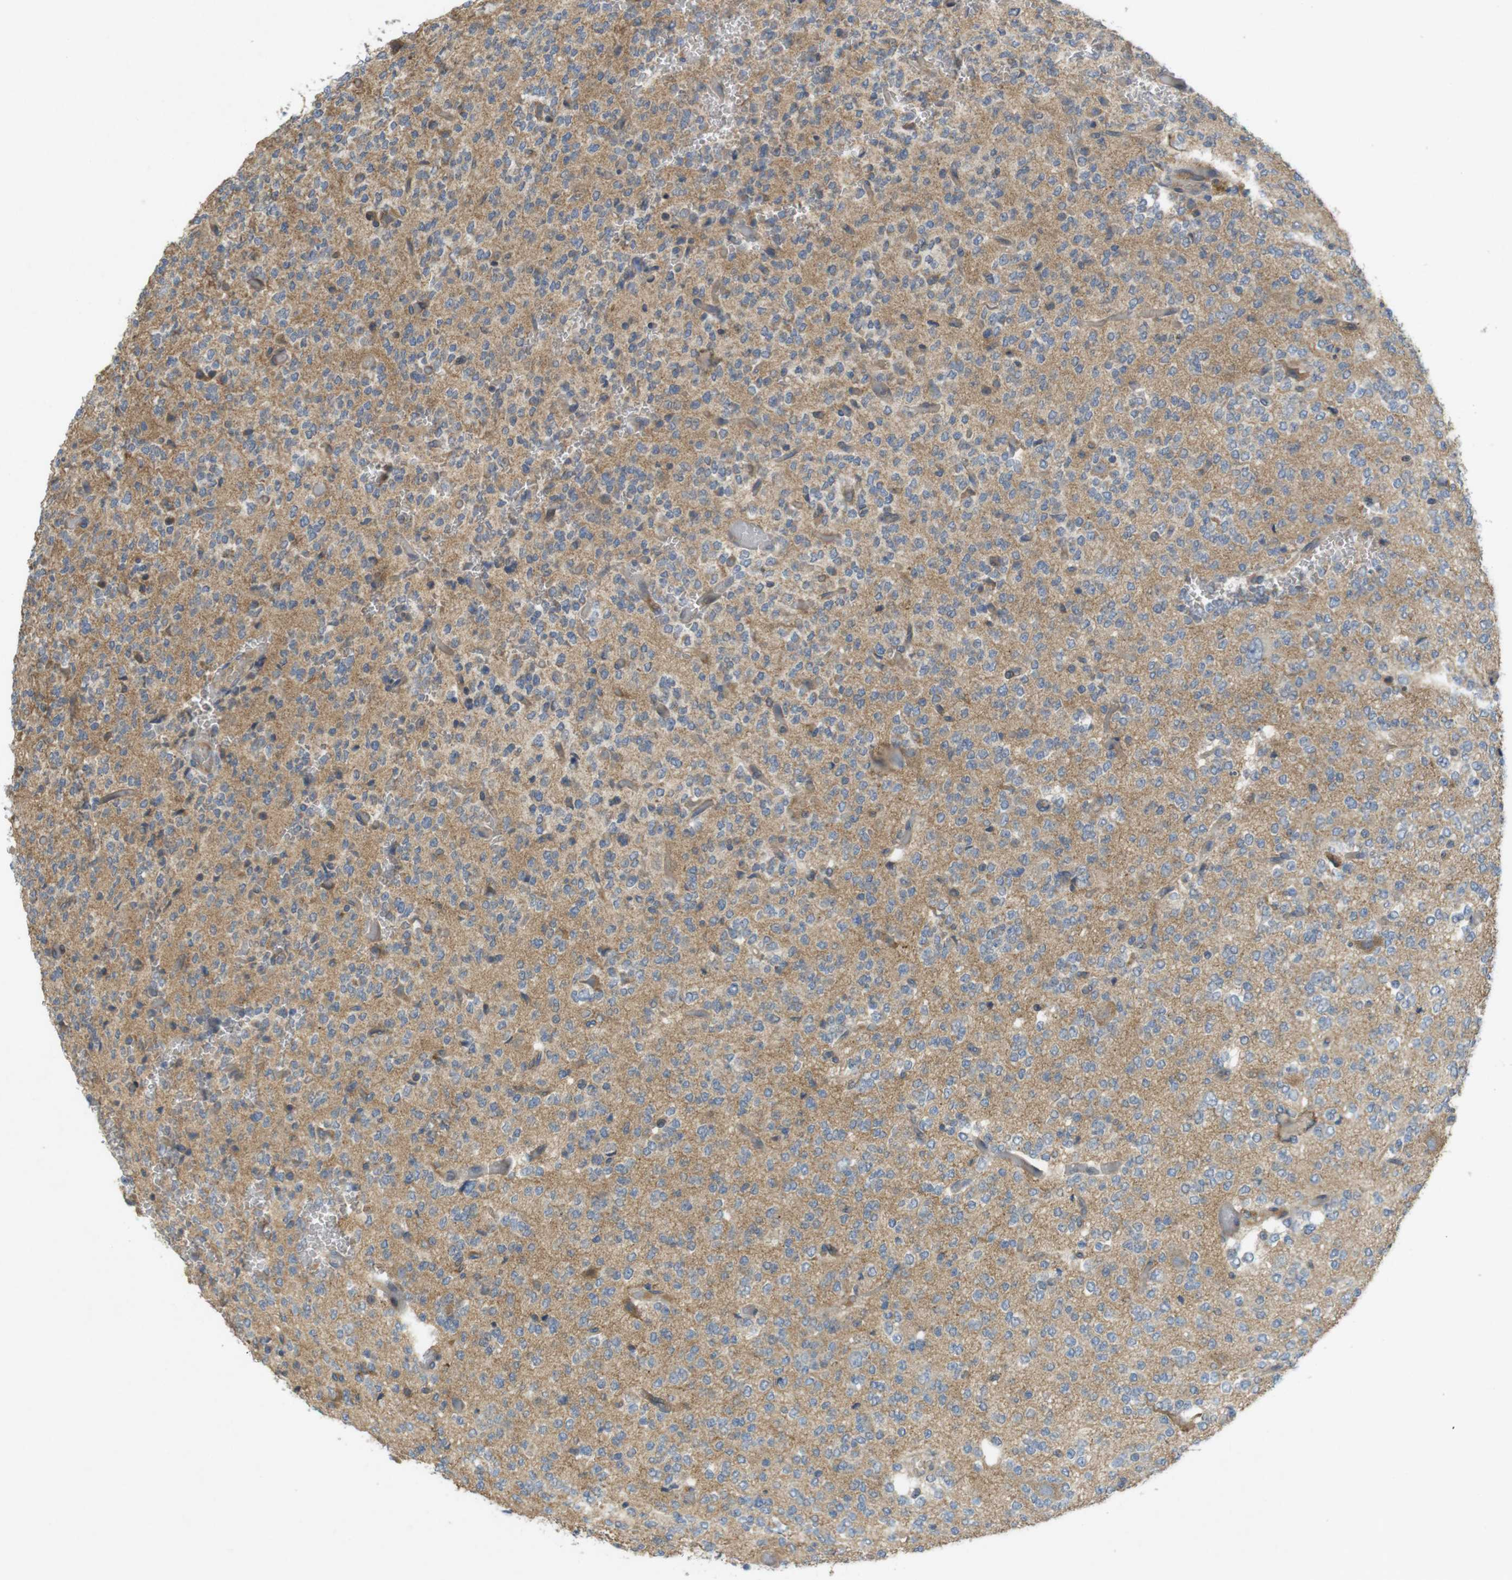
{"staining": {"intensity": "moderate", "quantity": "<25%", "location": "cytoplasmic/membranous"}, "tissue": "glioma", "cell_type": "Tumor cells", "image_type": "cancer", "snomed": [{"axis": "morphology", "description": "Glioma, malignant, Low grade"}, {"axis": "topography", "description": "Brain"}], "caption": "Immunohistochemistry histopathology image of neoplastic tissue: malignant low-grade glioma stained using IHC reveals low levels of moderate protein expression localized specifically in the cytoplasmic/membranous of tumor cells, appearing as a cytoplasmic/membranous brown color.", "gene": "CLTC", "patient": {"sex": "male", "age": 38}}